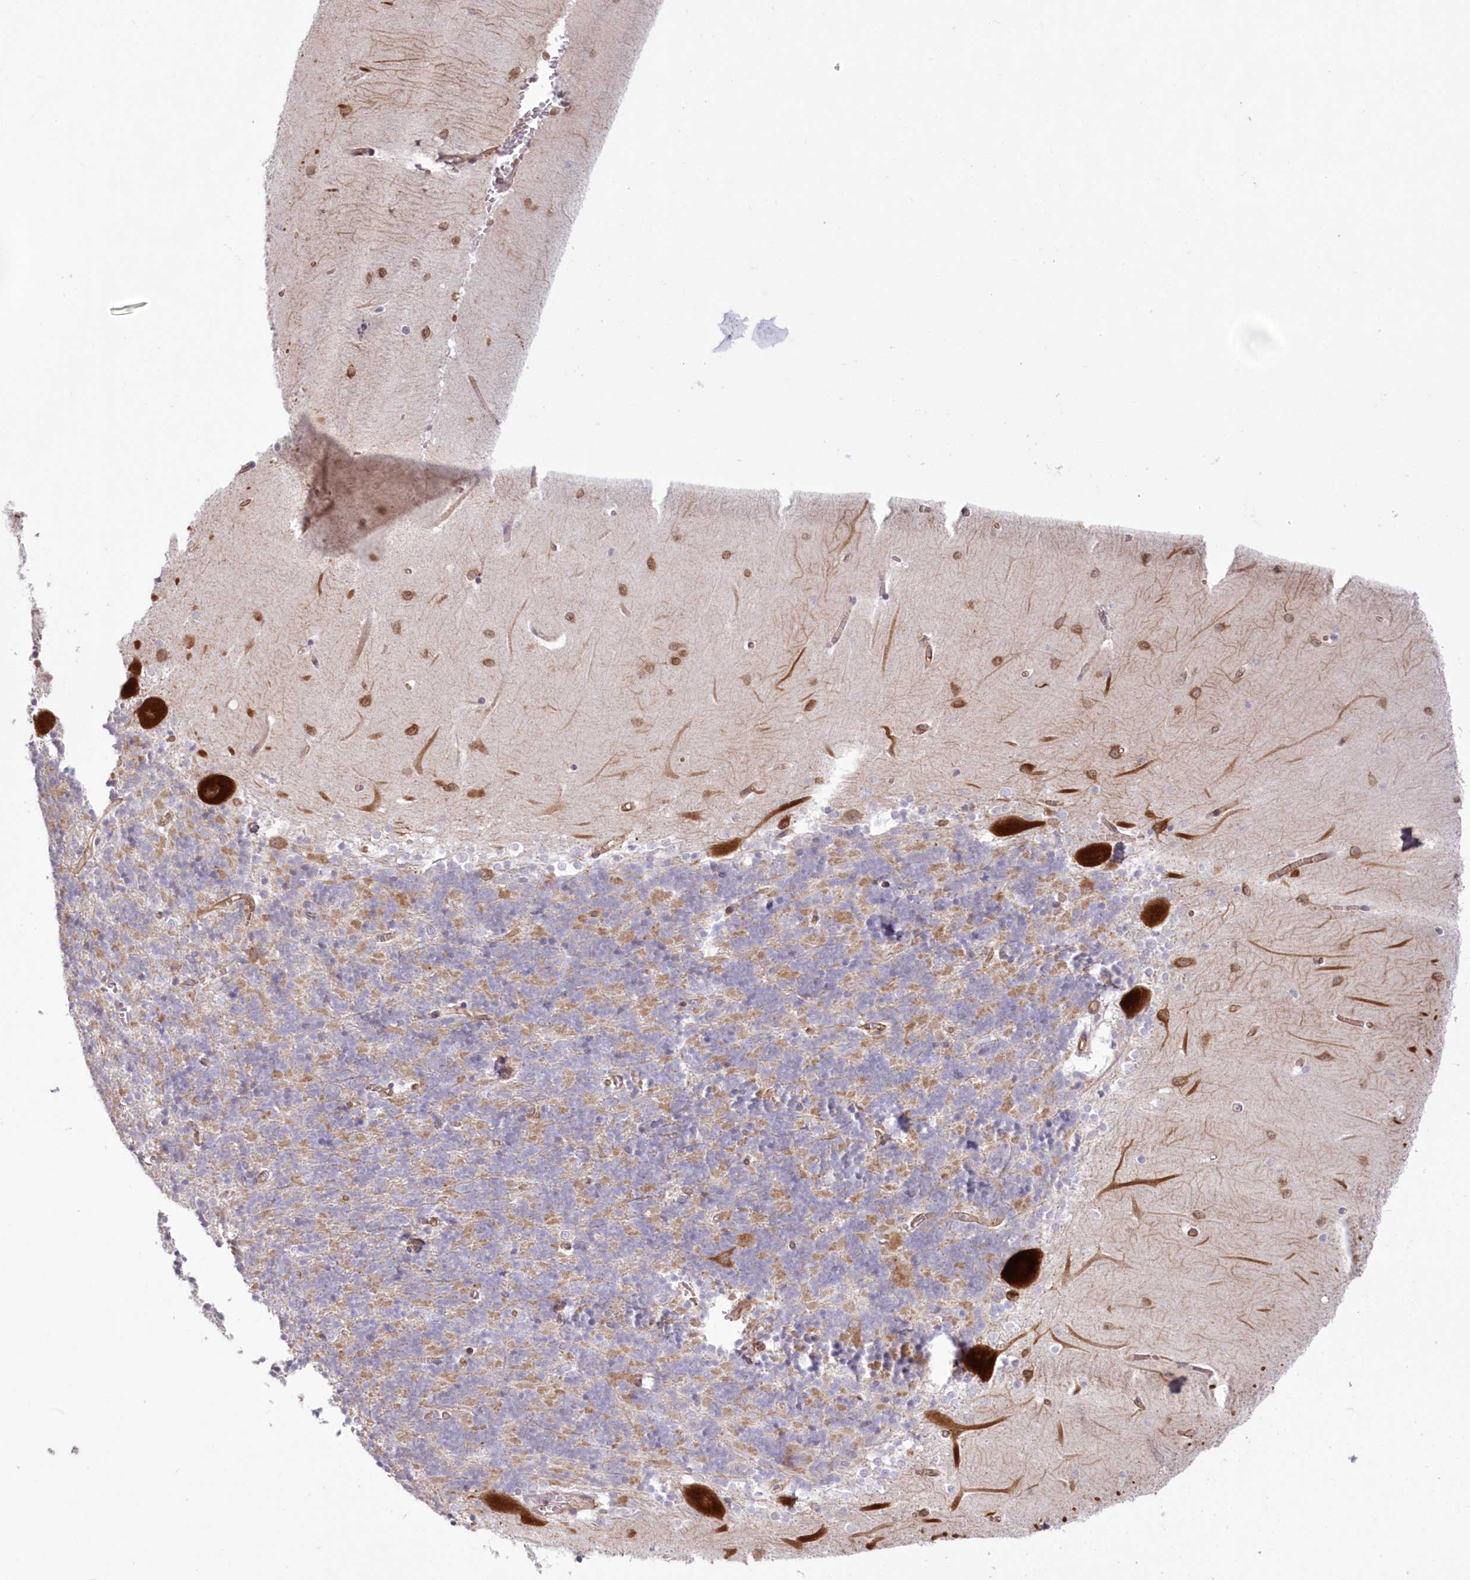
{"staining": {"intensity": "moderate", "quantity": "25%-75%", "location": "cytoplasmic/membranous"}, "tissue": "cerebellum", "cell_type": "Cells in granular layer", "image_type": "normal", "snomed": [{"axis": "morphology", "description": "Normal tissue, NOS"}, {"axis": "topography", "description": "Cerebellum"}], "caption": "About 25%-75% of cells in granular layer in unremarkable cerebellum exhibit moderate cytoplasmic/membranous protein expression as visualized by brown immunohistochemical staining.", "gene": "RAB11FIP5", "patient": {"sex": "male", "age": 37}}